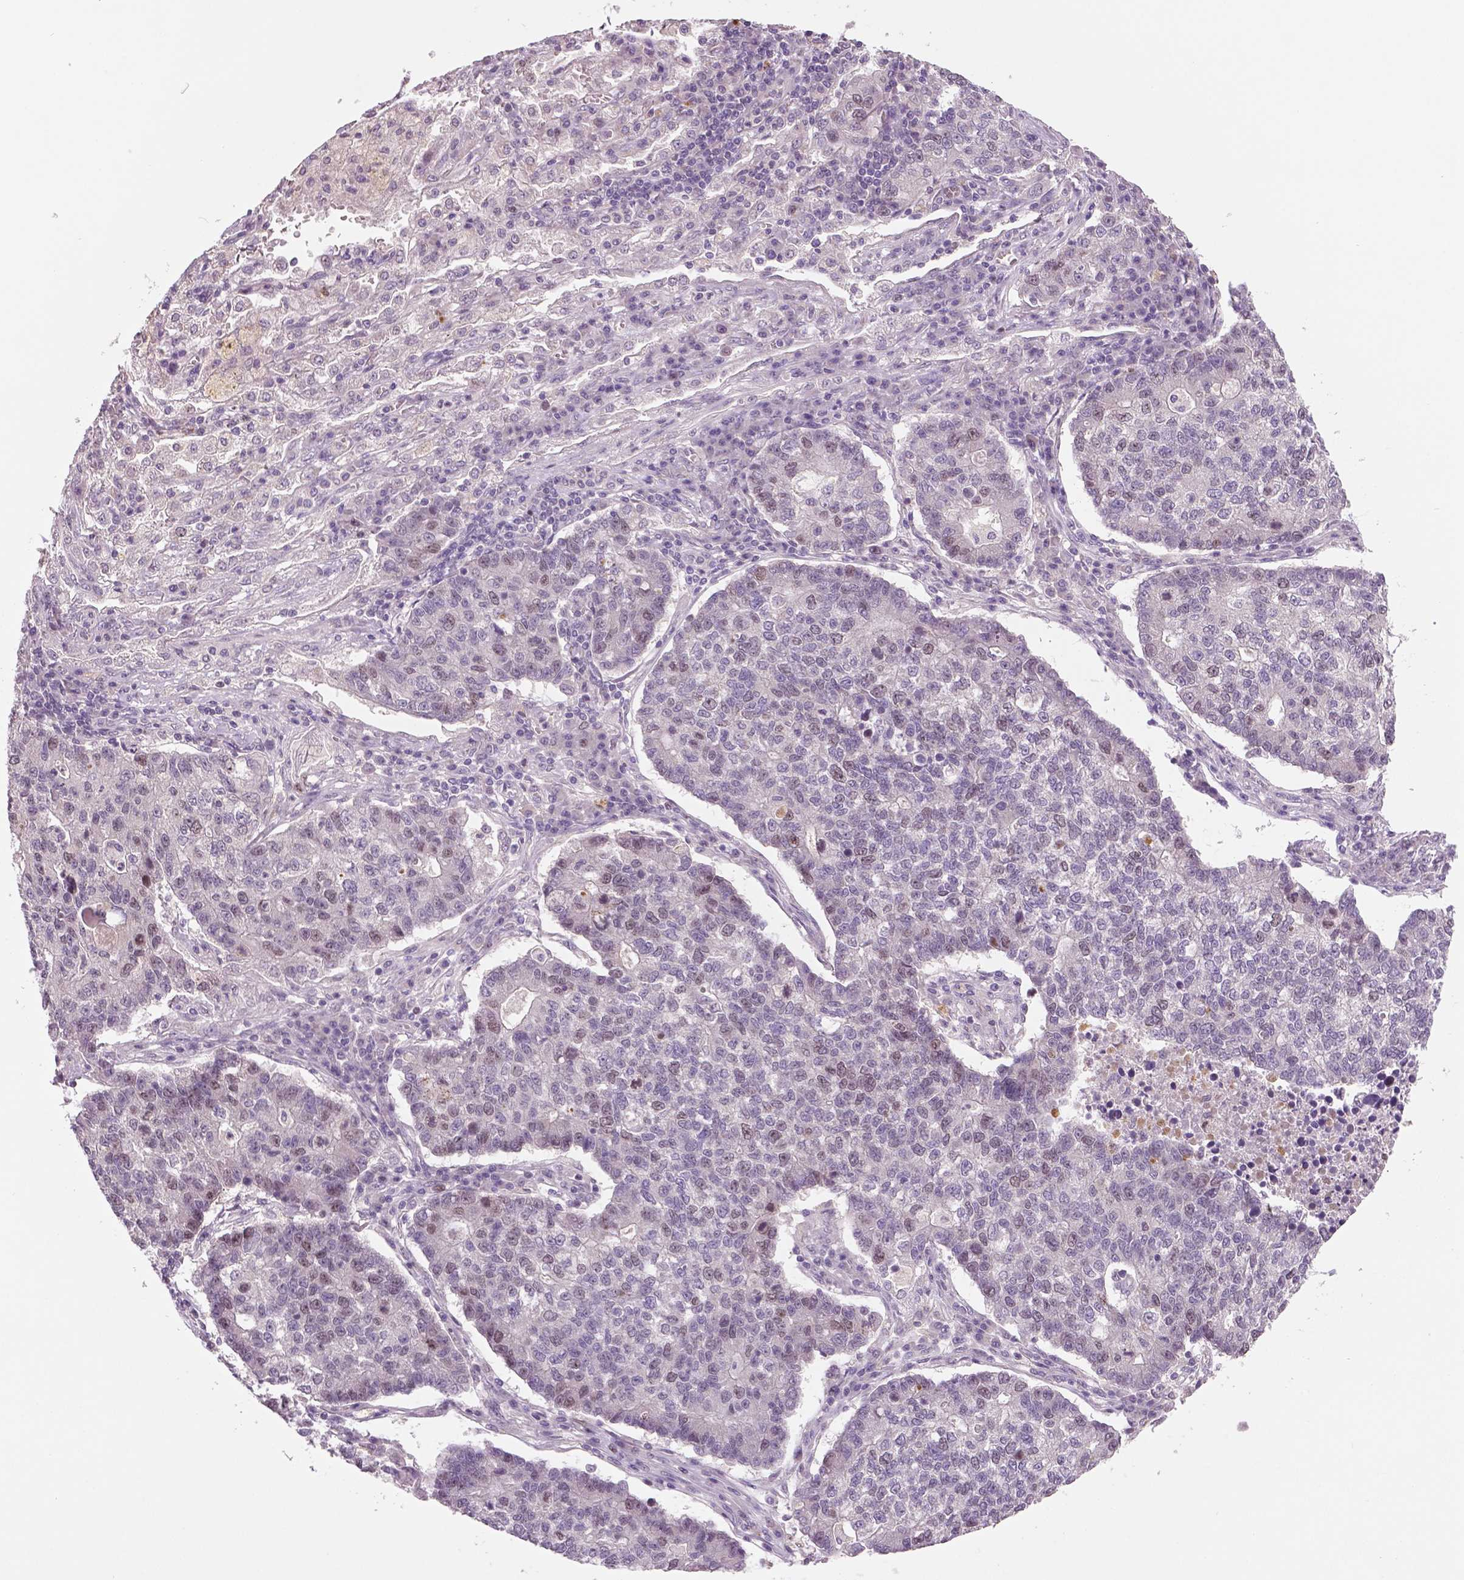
{"staining": {"intensity": "weak", "quantity": "<25%", "location": "nuclear"}, "tissue": "lung cancer", "cell_type": "Tumor cells", "image_type": "cancer", "snomed": [{"axis": "morphology", "description": "Adenocarcinoma, NOS"}, {"axis": "topography", "description": "Lung"}], "caption": "Lung cancer was stained to show a protein in brown. There is no significant expression in tumor cells.", "gene": "MKI67", "patient": {"sex": "male", "age": 57}}